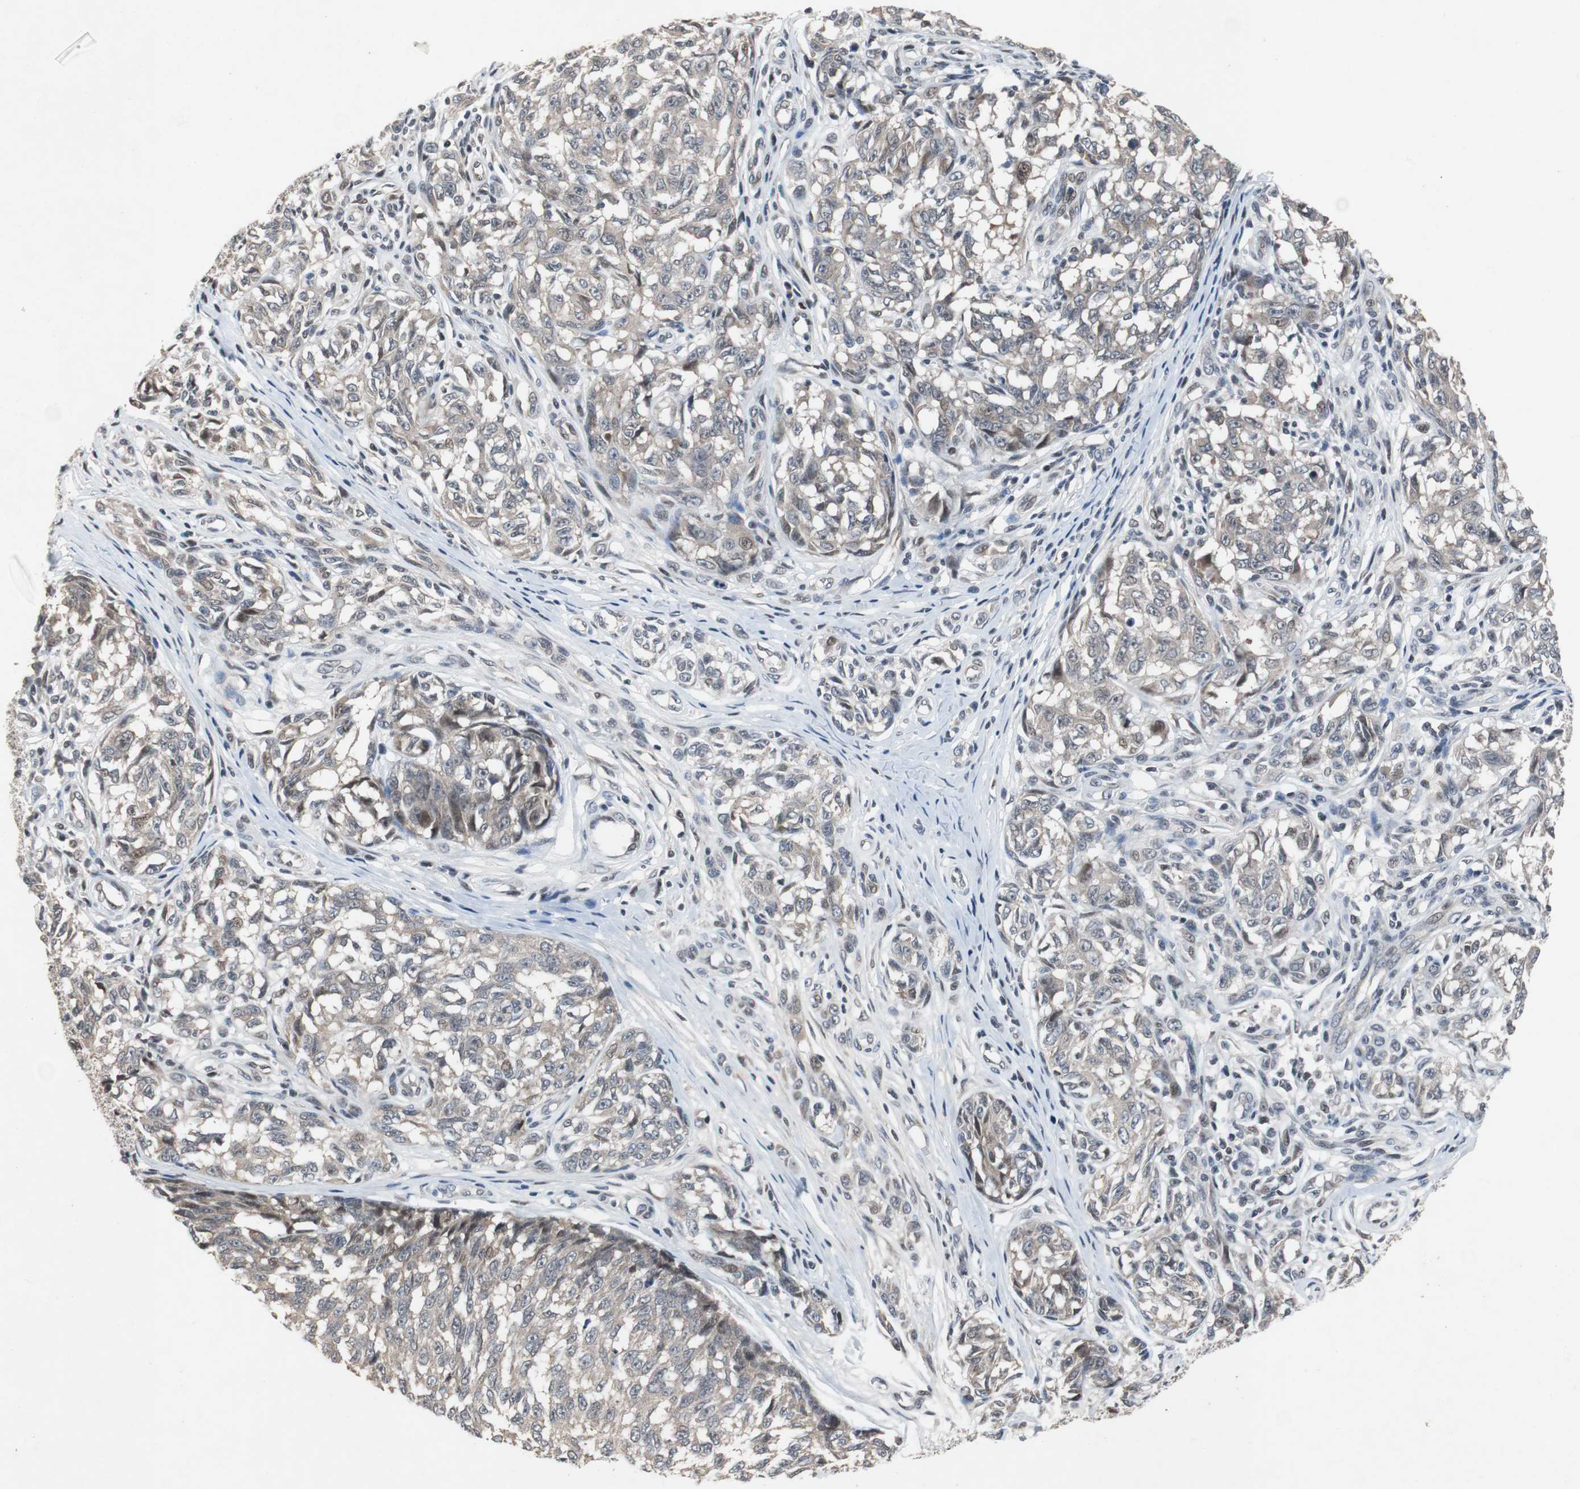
{"staining": {"intensity": "weak", "quantity": "<25%", "location": "cytoplasmic/membranous"}, "tissue": "melanoma", "cell_type": "Tumor cells", "image_type": "cancer", "snomed": [{"axis": "morphology", "description": "Malignant melanoma, NOS"}, {"axis": "topography", "description": "Skin"}], "caption": "Immunohistochemistry histopathology image of neoplastic tissue: melanoma stained with DAB exhibits no significant protein expression in tumor cells. (Immunohistochemistry, brightfield microscopy, high magnification).", "gene": "TP63", "patient": {"sex": "female", "age": 64}}